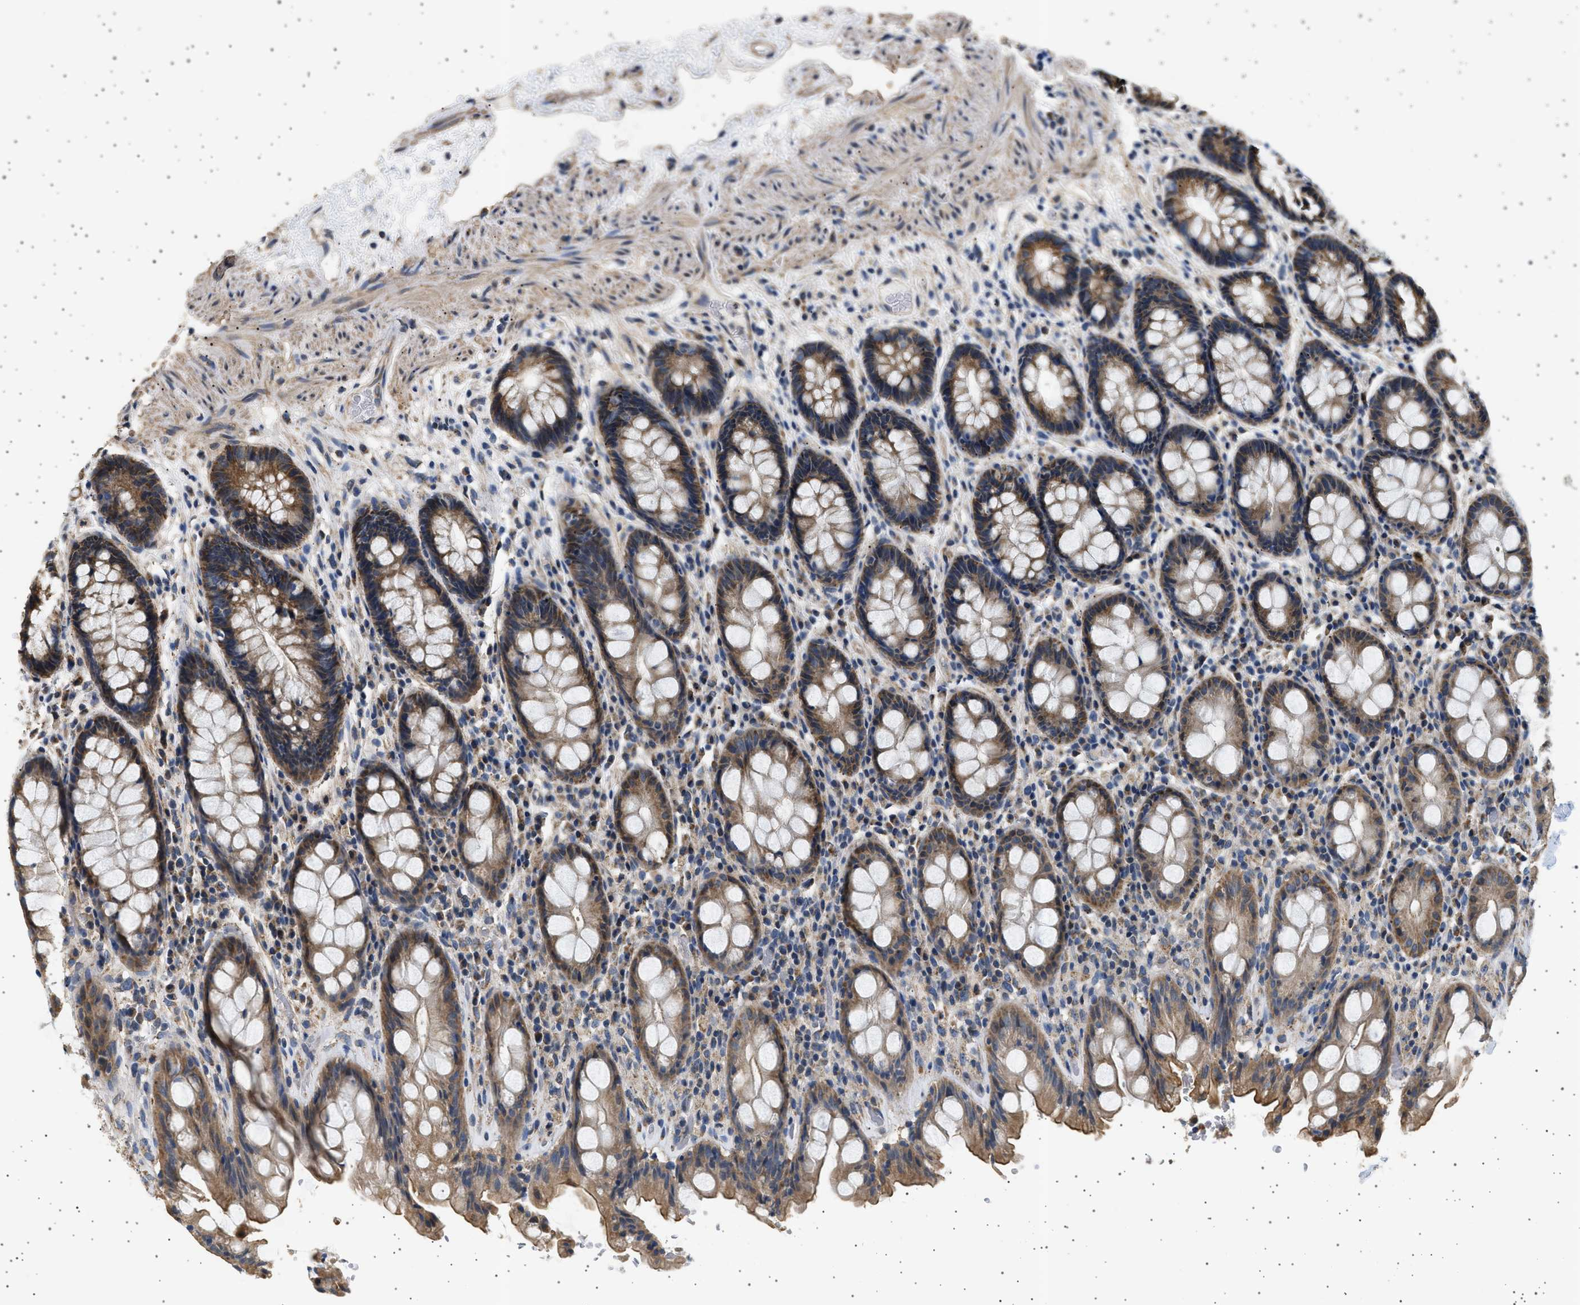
{"staining": {"intensity": "moderate", "quantity": ">75%", "location": "cytoplasmic/membranous"}, "tissue": "rectum", "cell_type": "Glandular cells", "image_type": "normal", "snomed": [{"axis": "morphology", "description": "Normal tissue, NOS"}, {"axis": "topography", "description": "Rectum"}], "caption": "Protein expression by immunohistochemistry (IHC) demonstrates moderate cytoplasmic/membranous expression in approximately >75% of glandular cells in benign rectum. The protein is shown in brown color, while the nuclei are stained blue.", "gene": "KCNA4", "patient": {"sex": "male", "age": 64}}